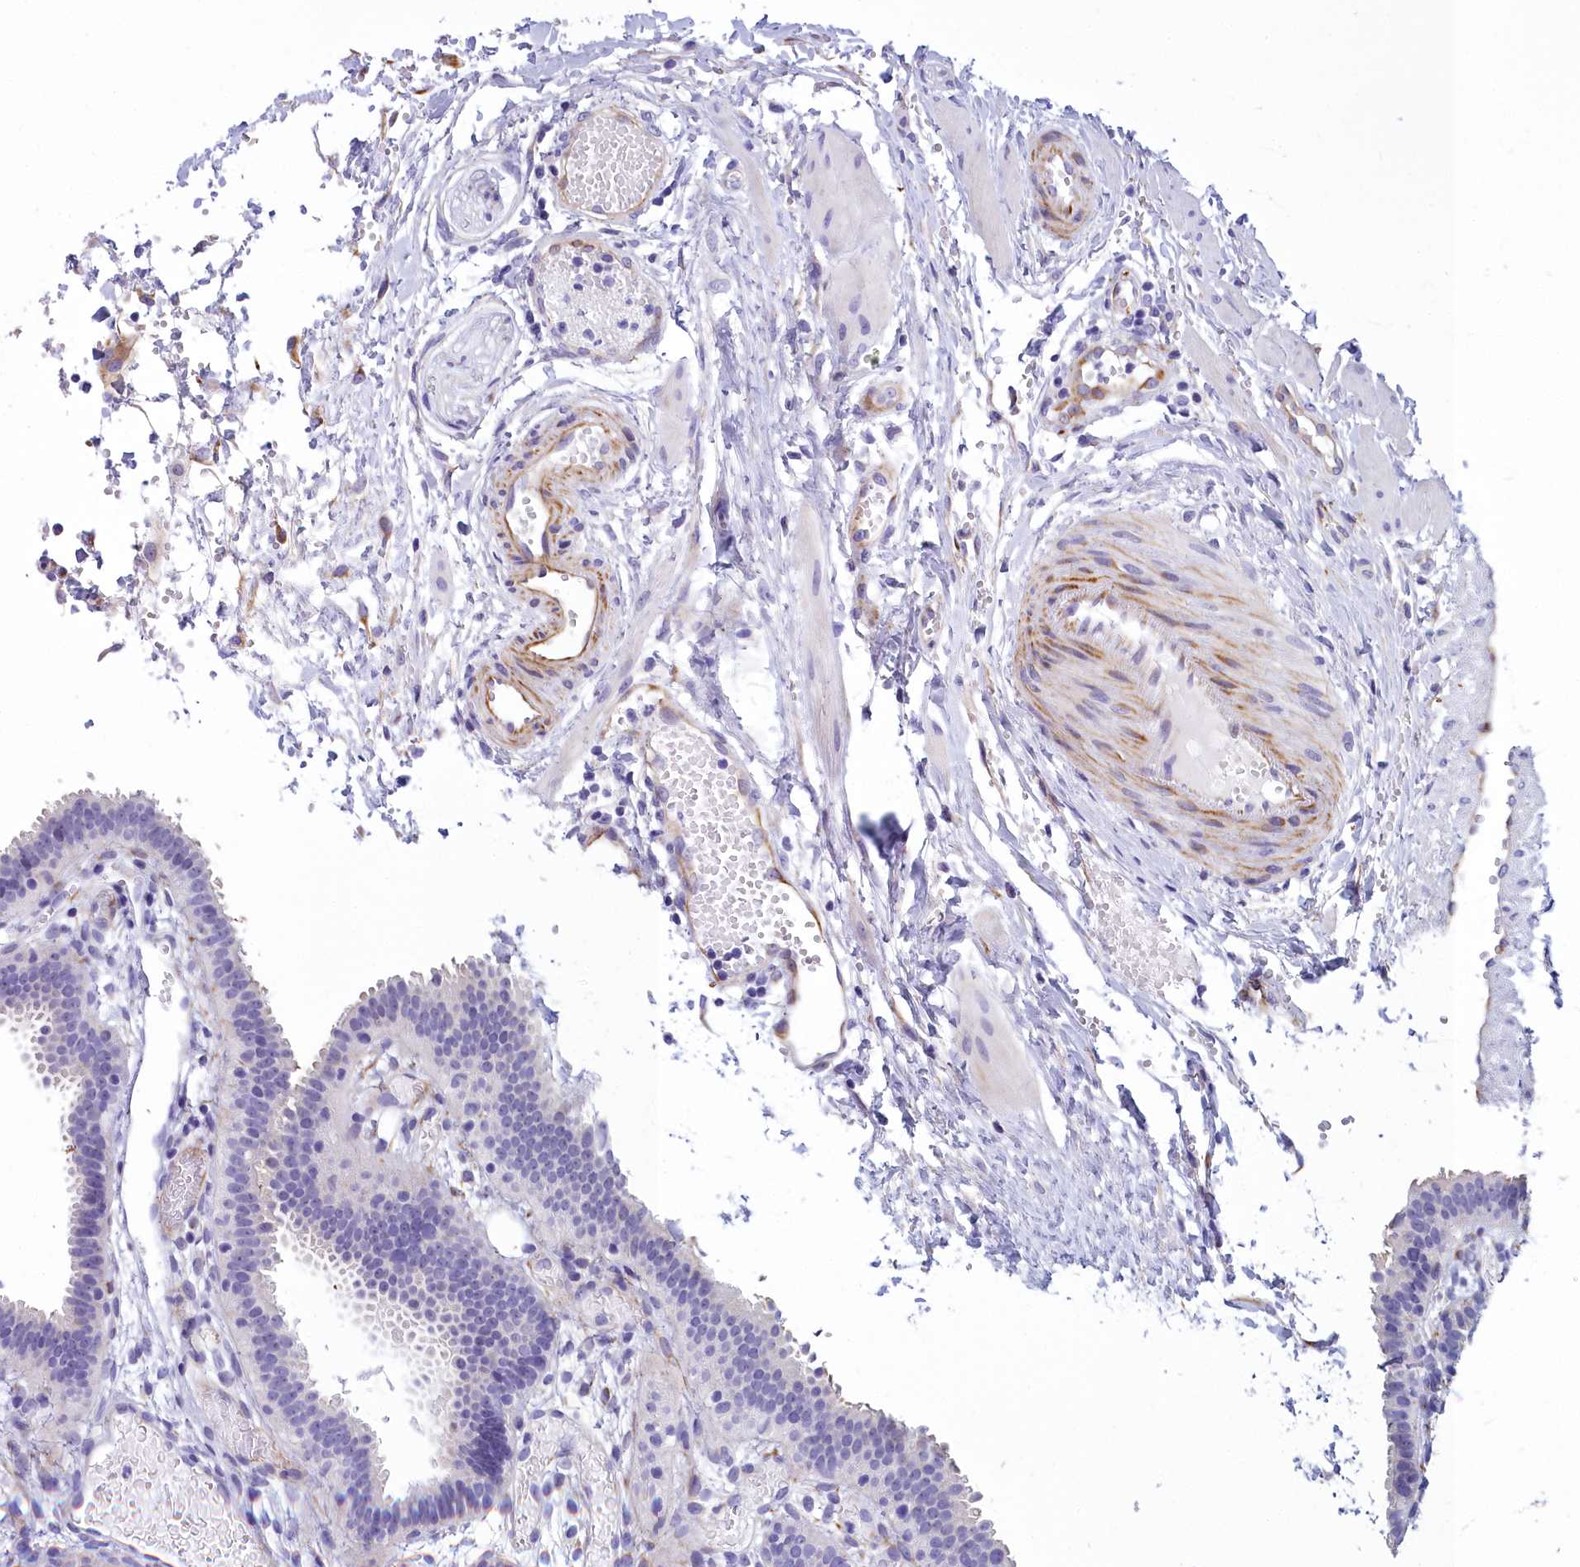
{"staining": {"intensity": "negative", "quantity": "none", "location": "none"}, "tissue": "fallopian tube", "cell_type": "Glandular cells", "image_type": "normal", "snomed": [{"axis": "morphology", "description": "Normal tissue, NOS"}, {"axis": "topography", "description": "Fallopian tube"}], "caption": "The micrograph demonstrates no significant staining in glandular cells of fallopian tube. (DAB (3,3'-diaminobenzidine) IHC with hematoxylin counter stain).", "gene": "TIMM22", "patient": {"sex": "female", "age": 37}}